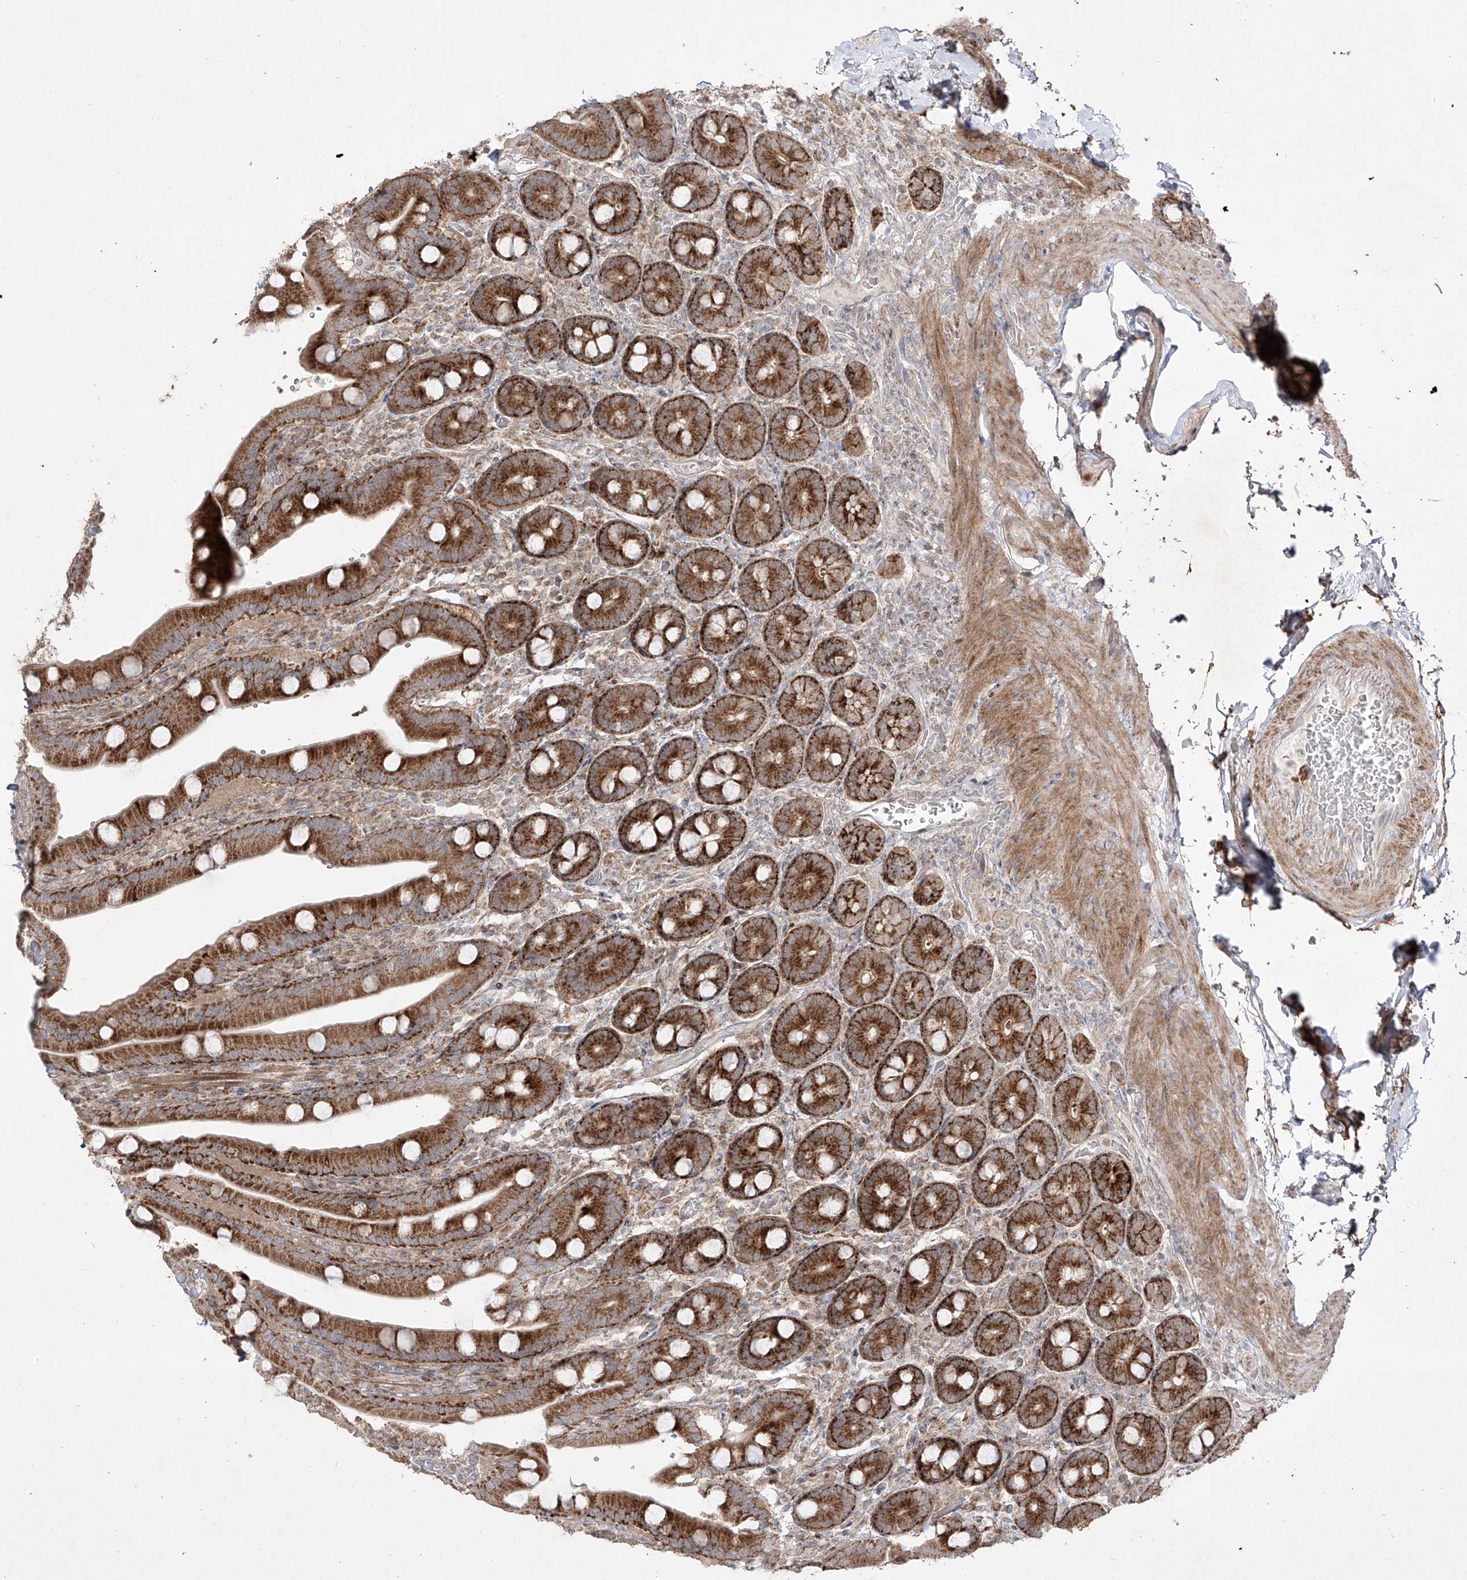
{"staining": {"intensity": "strong", "quantity": ">75%", "location": "cytoplasmic/membranous"}, "tissue": "duodenum", "cell_type": "Glandular cells", "image_type": "normal", "snomed": [{"axis": "morphology", "description": "Normal tissue, NOS"}, {"axis": "topography", "description": "Duodenum"}], "caption": "Brown immunohistochemical staining in unremarkable human duodenum displays strong cytoplasmic/membranous staining in approximately >75% of glandular cells. (IHC, brightfield microscopy, high magnification).", "gene": "YKT6", "patient": {"sex": "female", "age": 62}}